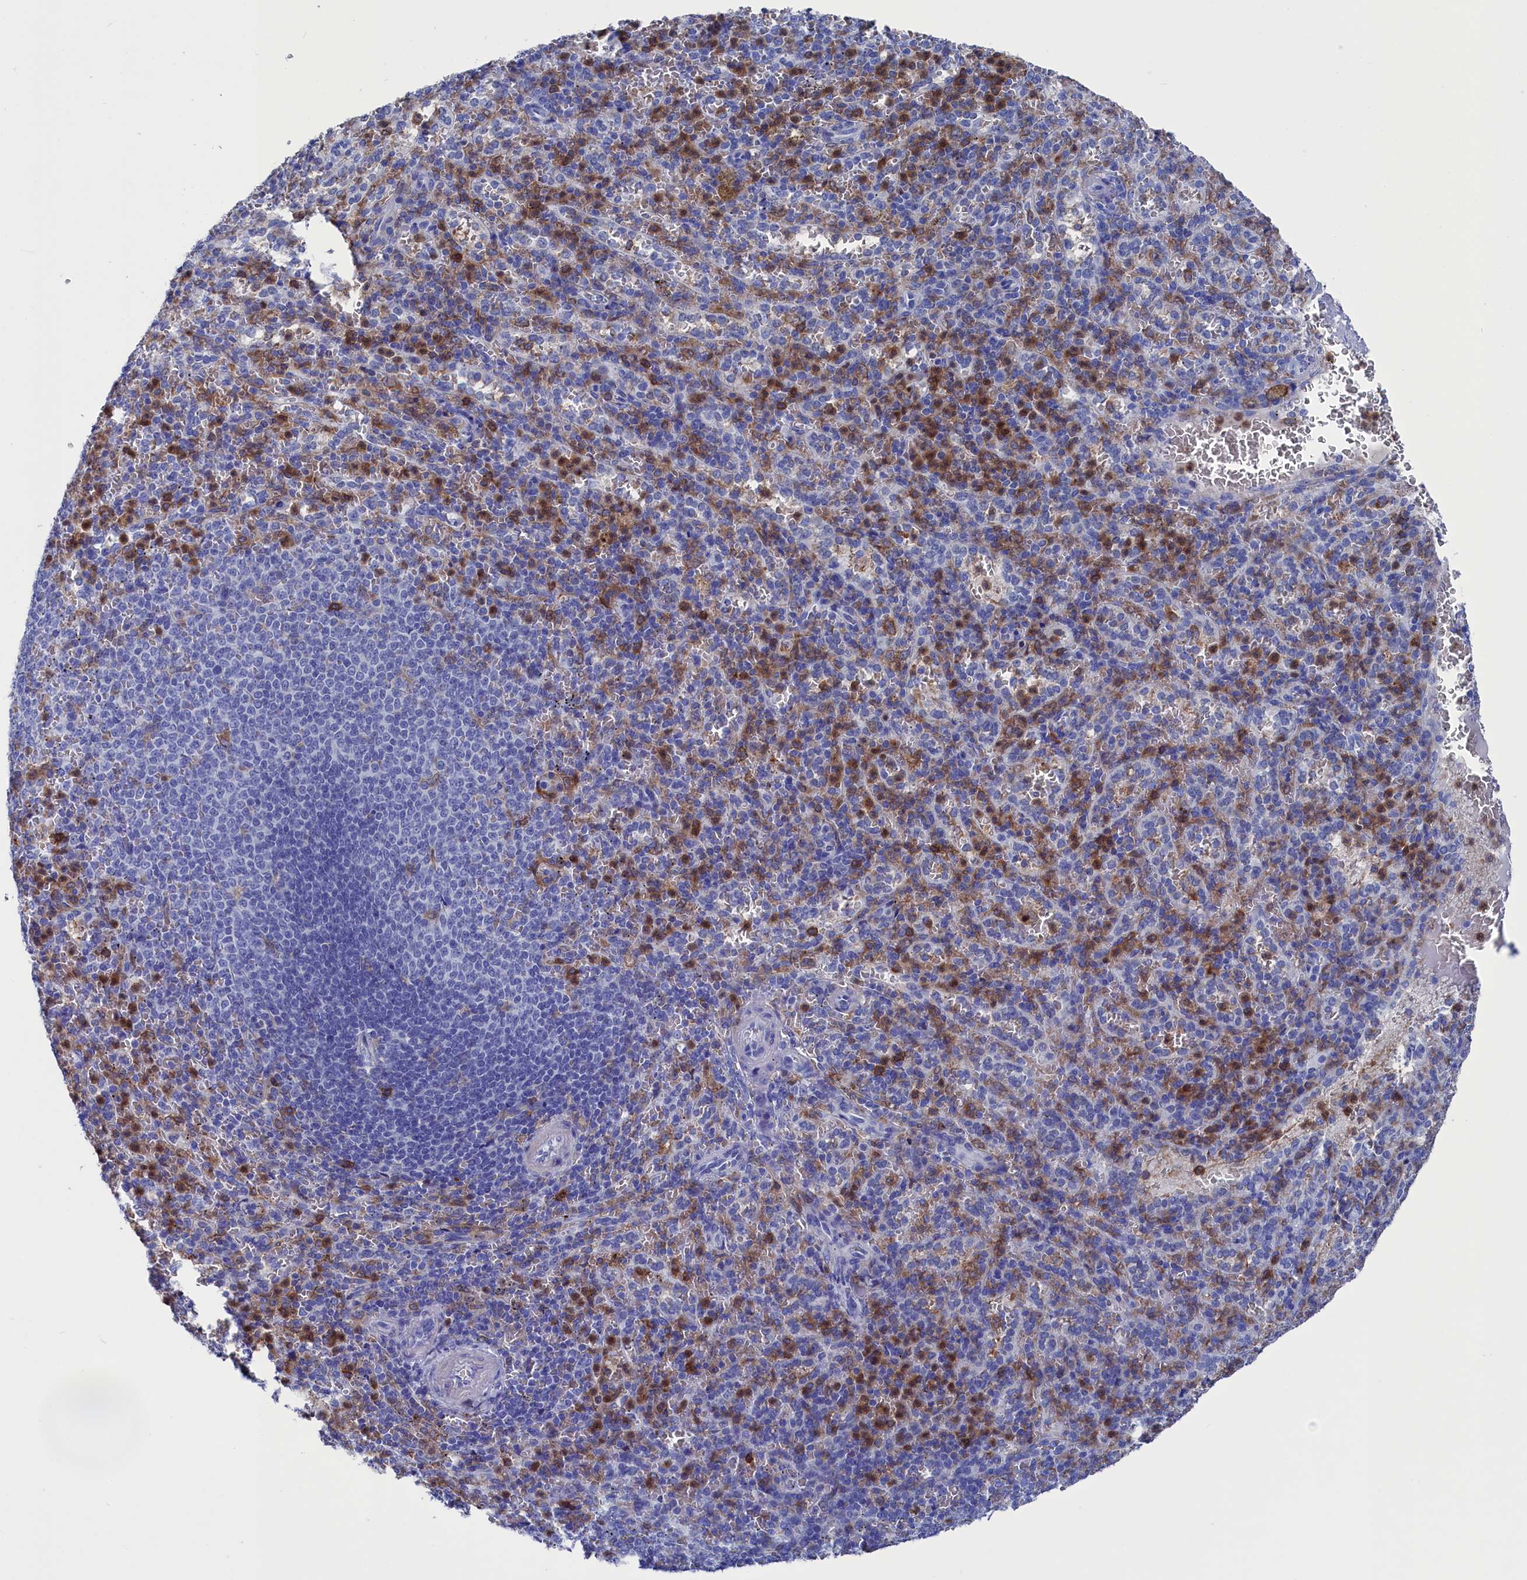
{"staining": {"intensity": "moderate", "quantity": "25%-75%", "location": "cytoplasmic/membranous"}, "tissue": "spleen", "cell_type": "Cells in red pulp", "image_type": "normal", "snomed": [{"axis": "morphology", "description": "Normal tissue, NOS"}, {"axis": "topography", "description": "Spleen"}], "caption": "IHC micrograph of normal spleen: human spleen stained using IHC exhibits medium levels of moderate protein expression localized specifically in the cytoplasmic/membranous of cells in red pulp, appearing as a cytoplasmic/membranous brown color.", "gene": "TYROBP", "patient": {"sex": "female", "age": 21}}